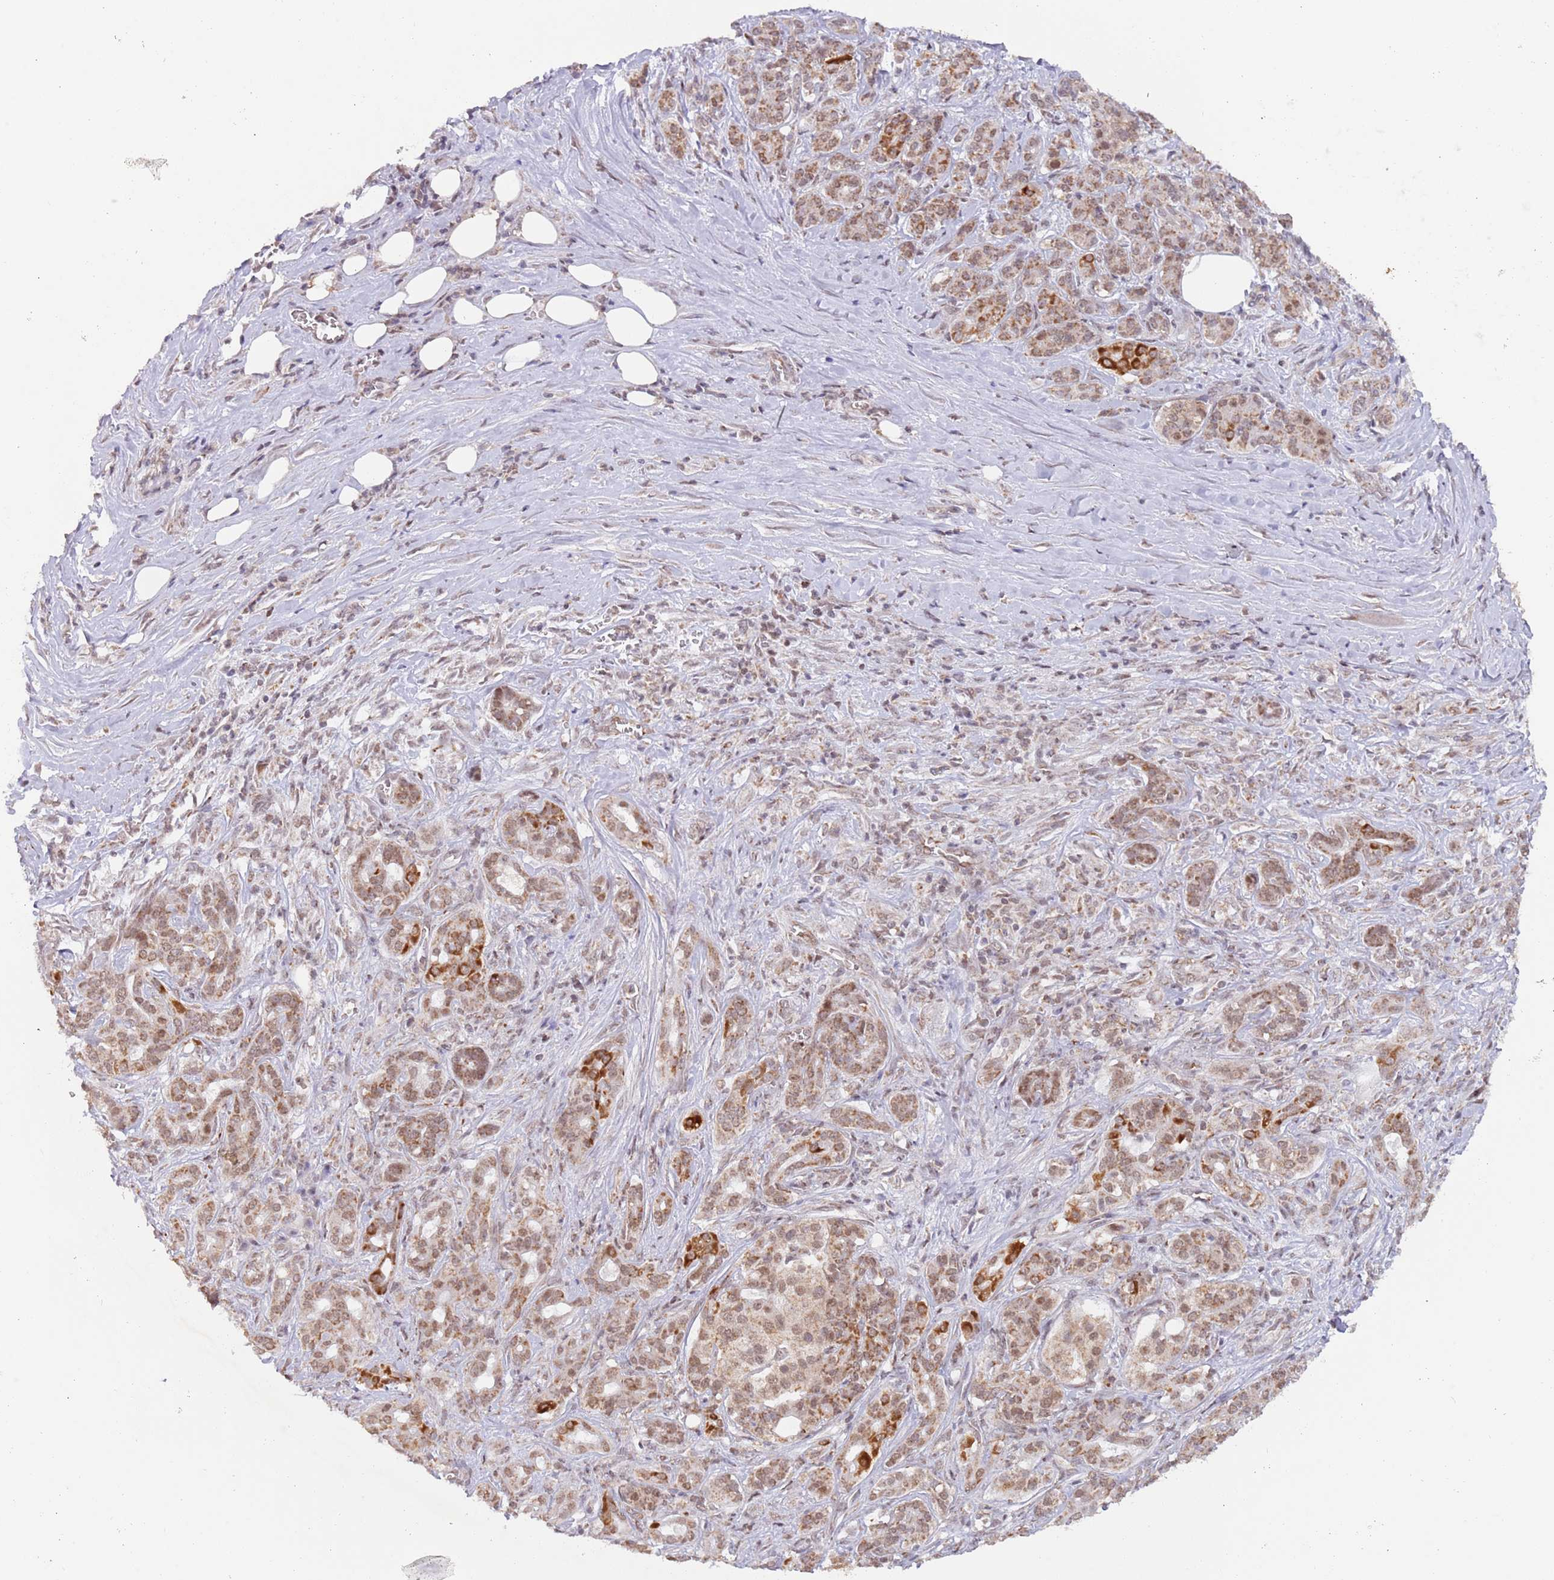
{"staining": {"intensity": "moderate", "quantity": ">75%", "location": "cytoplasmic/membranous"}, "tissue": "pancreatic cancer", "cell_type": "Tumor cells", "image_type": "cancer", "snomed": [{"axis": "morphology", "description": "Adenocarcinoma, NOS"}, {"axis": "topography", "description": "Pancreas"}], "caption": "This image demonstrates immunohistochemistry staining of human pancreatic cancer (adenocarcinoma), with medium moderate cytoplasmic/membranous expression in approximately >75% of tumor cells.", "gene": "TIMM13", "patient": {"sex": "male", "age": 57}}